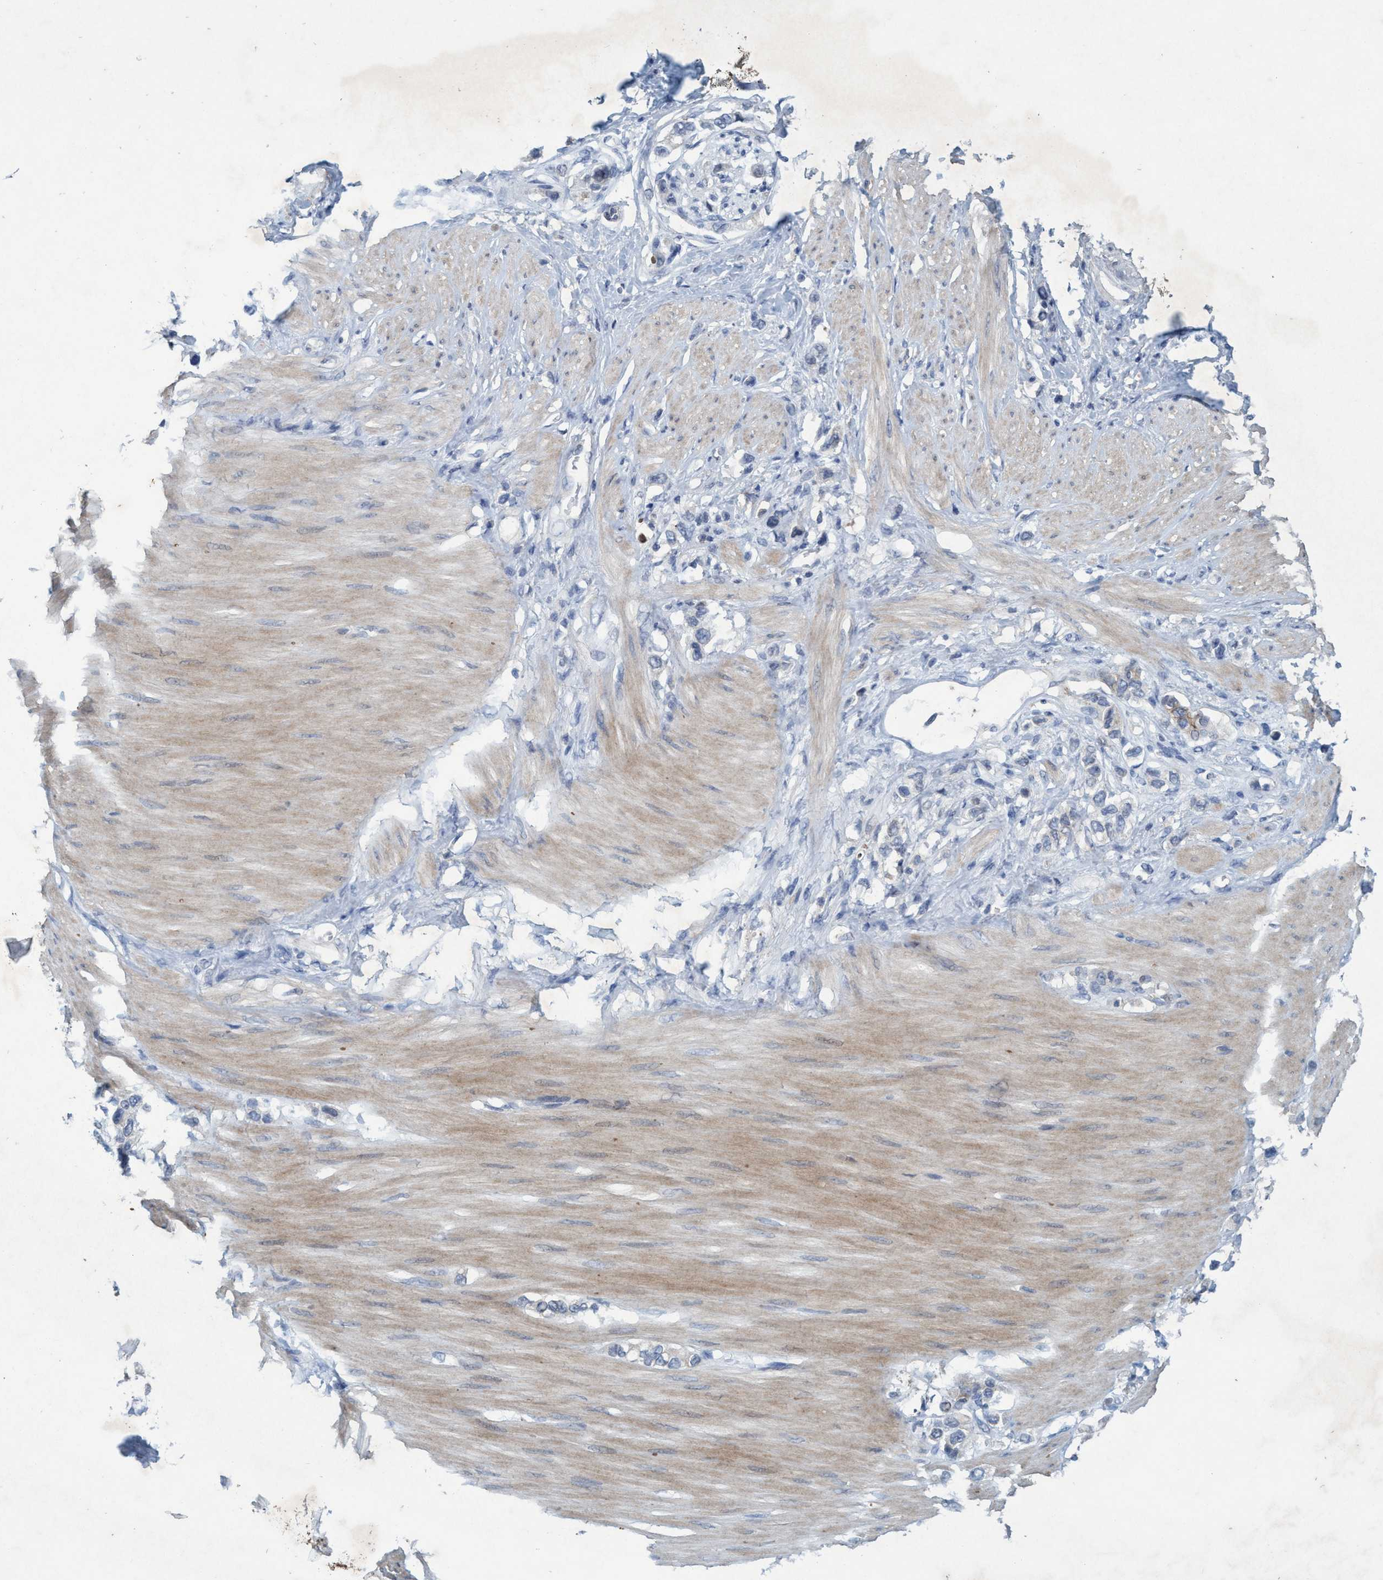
{"staining": {"intensity": "negative", "quantity": "none", "location": "none"}, "tissue": "stomach cancer", "cell_type": "Tumor cells", "image_type": "cancer", "snomed": [{"axis": "morphology", "description": "Adenocarcinoma, NOS"}, {"axis": "topography", "description": "Stomach"}], "caption": "A histopathology image of stomach cancer stained for a protein demonstrates no brown staining in tumor cells.", "gene": "RNF208", "patient": {"sex": "female", "age": 65}}